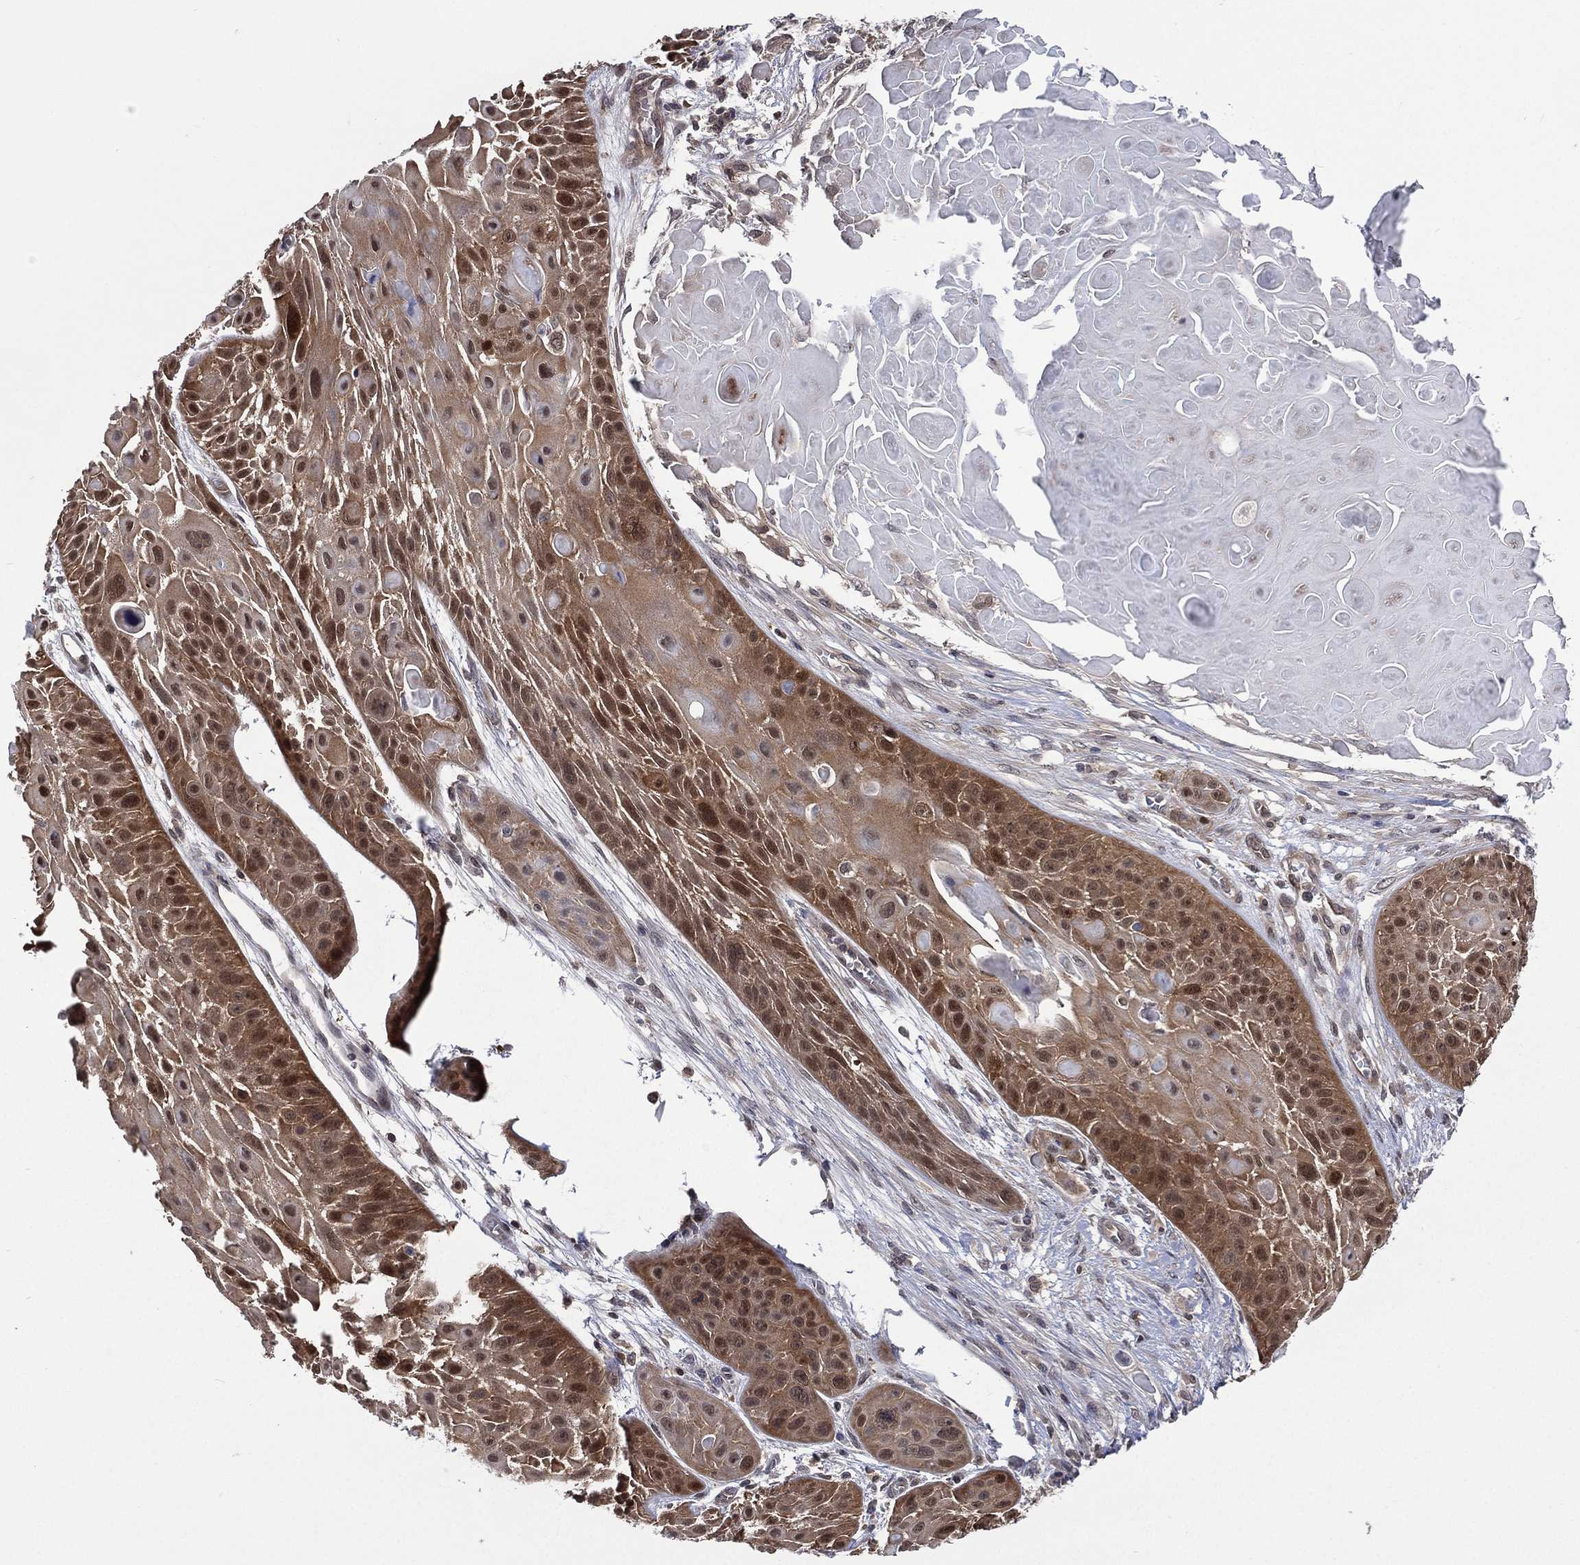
{"staining": {"intensity": "strong", "quantity": ">75%", "location": "cytoplasmic/membranous,nuclear"}, "tissue": "skin cancer", "cell_type": "Tumor cells", "image_type": "cancer", "snomed": [{"axis": "morphology", "description": "Squamous cell carcinoma, NOS"}, {"axis": "topography", "description": "Skin"}, {"axis": "topography", "description": "Anal"}], "caption": "This photomicrograph exhibits immunohistochemistry (IHC) staining of human skin cancer (squamous cell carcinoma), with high strong cytoplasmic/membranous and nuclear positivity in about >75% of tumor cells.", "gene": "MTAP", "patient": {"sex": "female", "age": 75}}